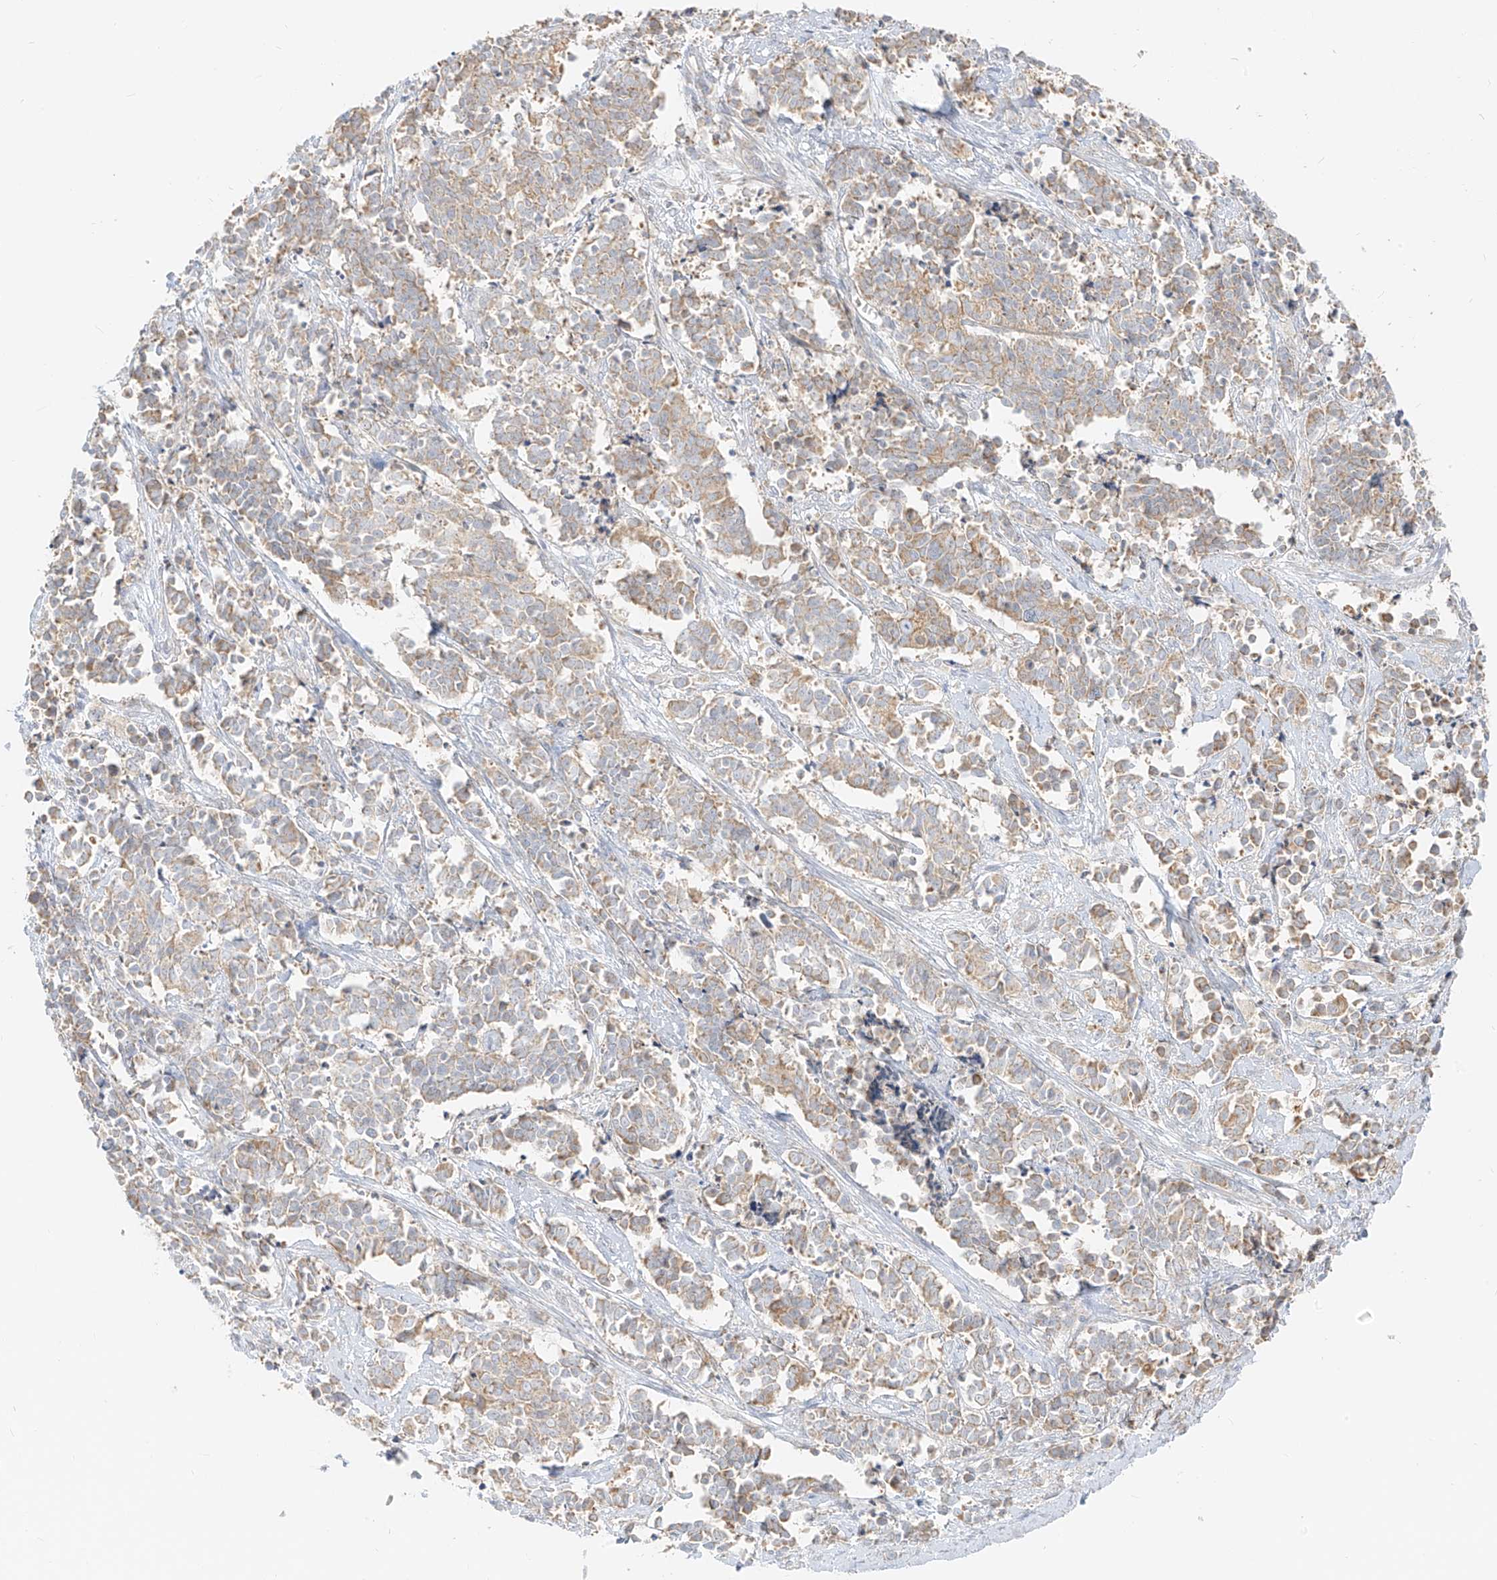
{"staining": {"intensity": "moderate", "quantity": "25%-75%", "location": "cytoplasmic/membranous"}, "tissue": "cervical cancer", "cell_type": "Tumor cells", "image_type": "cancer", "snomed": [{"axis": "morphology", "description": "Normal tissue, NOS"}, {"axis": "morphology", "description": "Squamous cell carcinoma, NOS"}, {"axis": "topography", "description": "Cervix"}], "caption": "A brown stain labels moderate cytoplasmic/membranous positivity of a protein in human cervical squamous cell carcinoma tumor cells.", "gene": "ZIM3", "patient": {"sex": "female", "age": 35}}